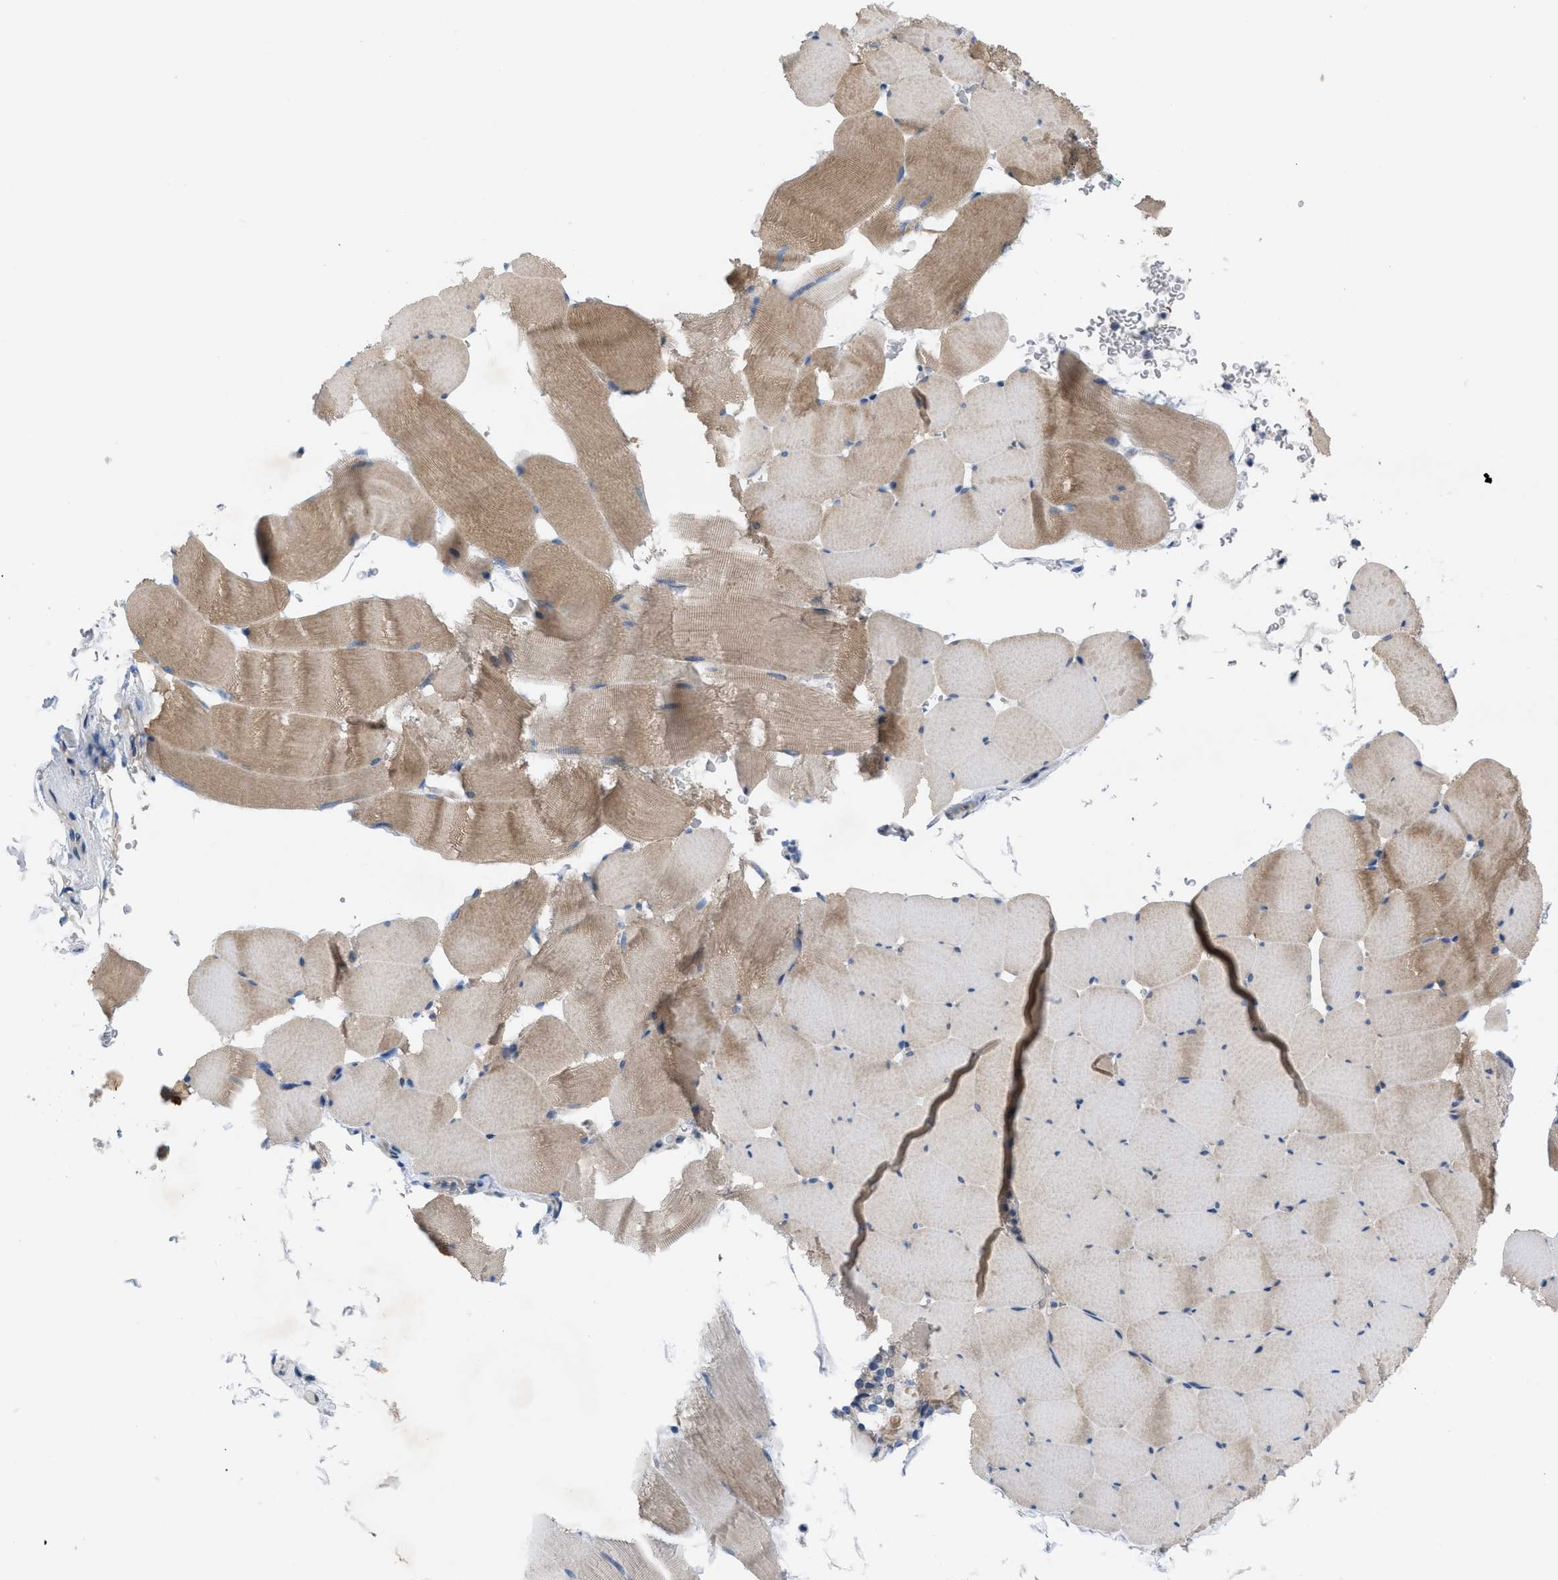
{"staining": {"intensity": "weak", "quantity": "25%-75%", "location": "cytoplasmic/membranous"}, "tissue": "skeletal muscle", "cell_type": "Myocytes", "image_type": "normal", "snomed": [{"axis": "morphology", "description": "Normal tissue, NOS"}, {"axis": "topography", "description": "Skeletal muscle"}], "caption": "Brown immunohistochemical staining in unremarkable human skeletal muscle reveals weak cytoplasmic/membranous staining in approximately 25%-75% of myocytes. Nuclei are stained in blue.", "gene": "NDEL1", "patient": {"sex": "male", "age": 62}}